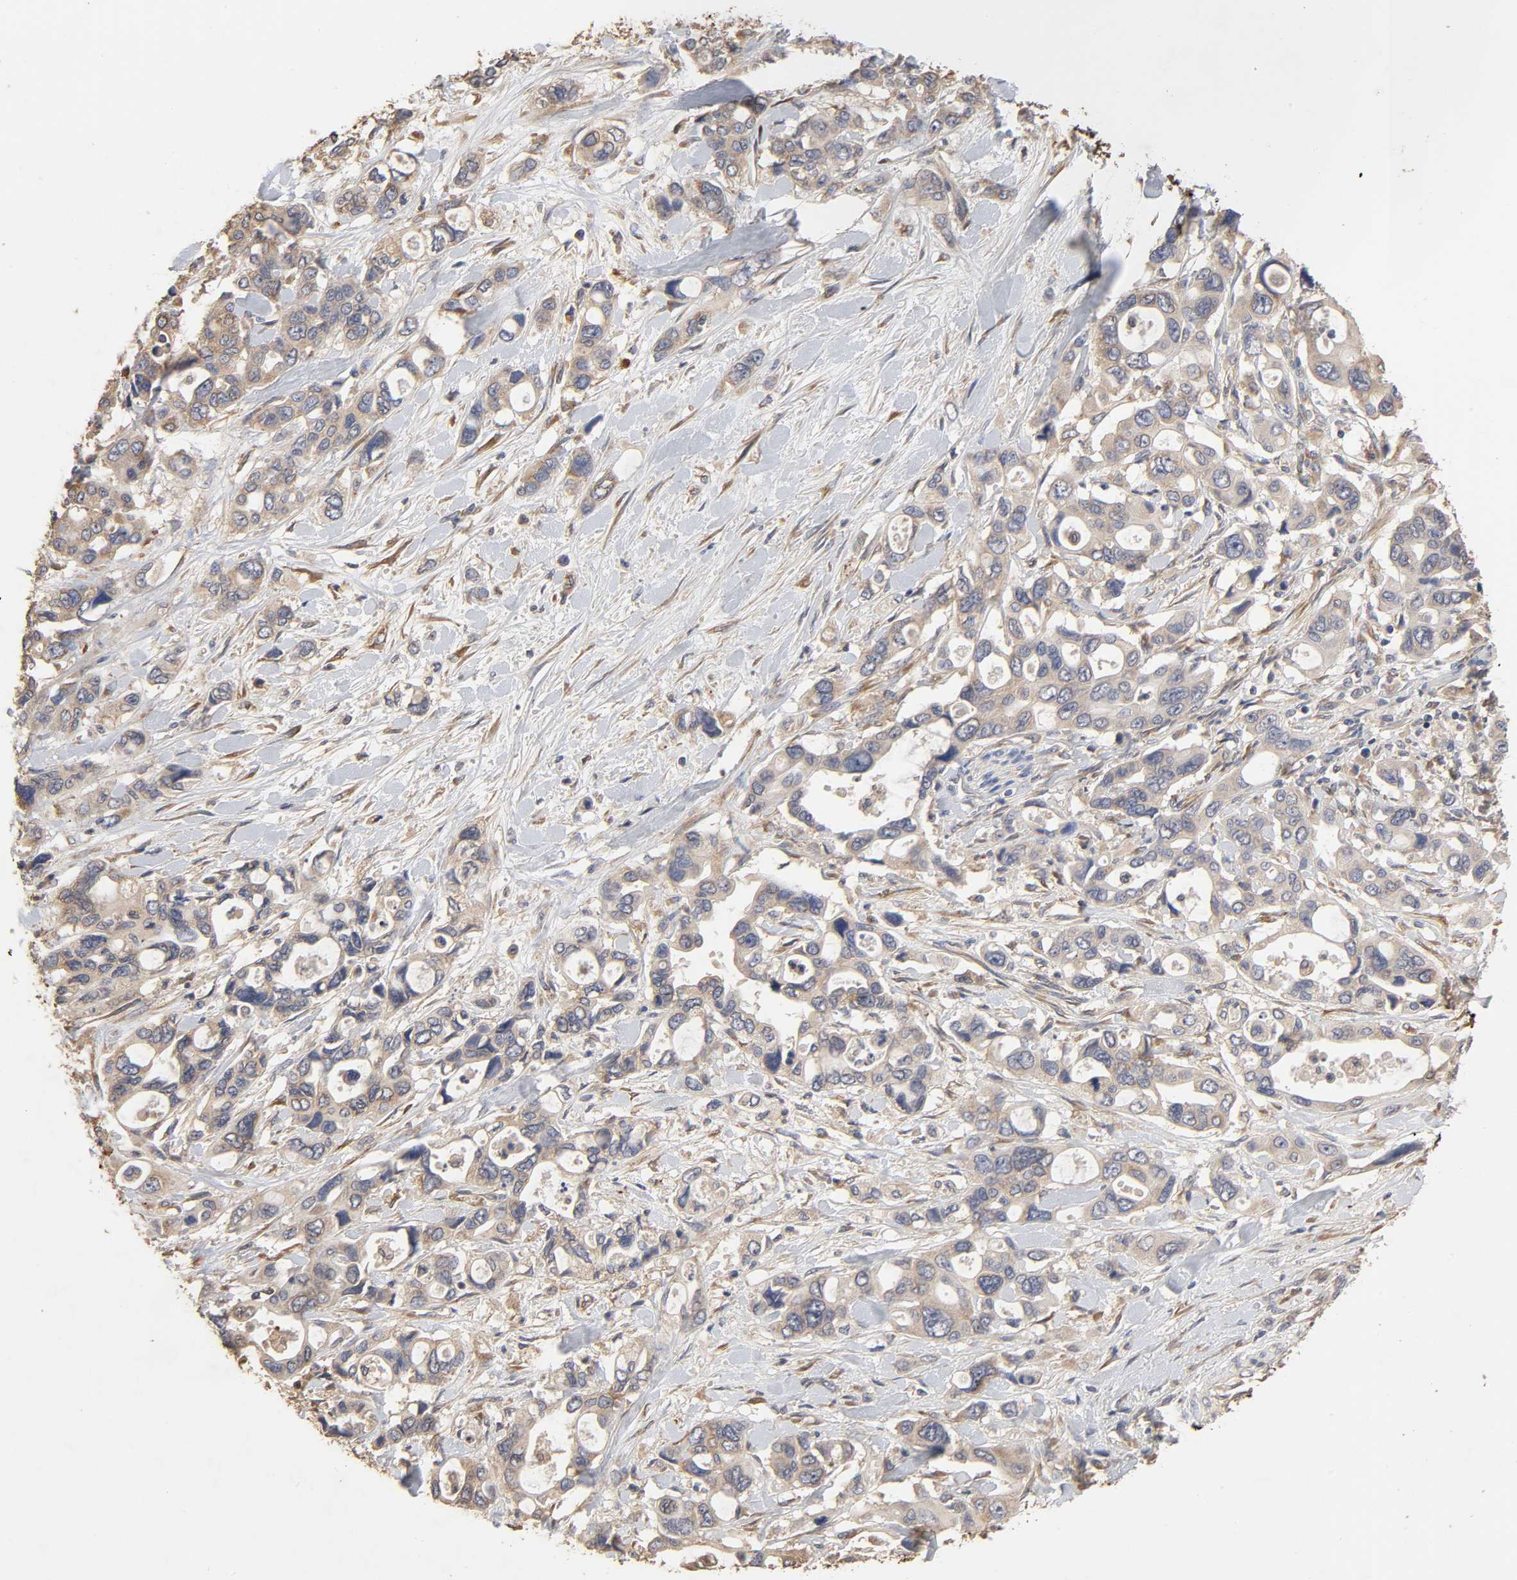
{"staining": {"intensity": "weak", "quantity": ">75%", "location": "cytoplasmic/membranous"}, "tissue": "pancreatic cancer", "cell_type": "Tumor cells", "image_type": "cancer", "snomed": [{"axis": "morphology", "description": "Adenocarcinoma, NOS"}, {"axis": "topography", "description": "Pancreas"}], "caption": "There is low levels of weak cytoplasmic/membranous expression in tumor cells of adenocarcinoma (pancreatic), as demonstrated by immunohistochemical staining (brown color).", "gene": "EIF4G2", "patient": {"sex": "male", "age": 46}}